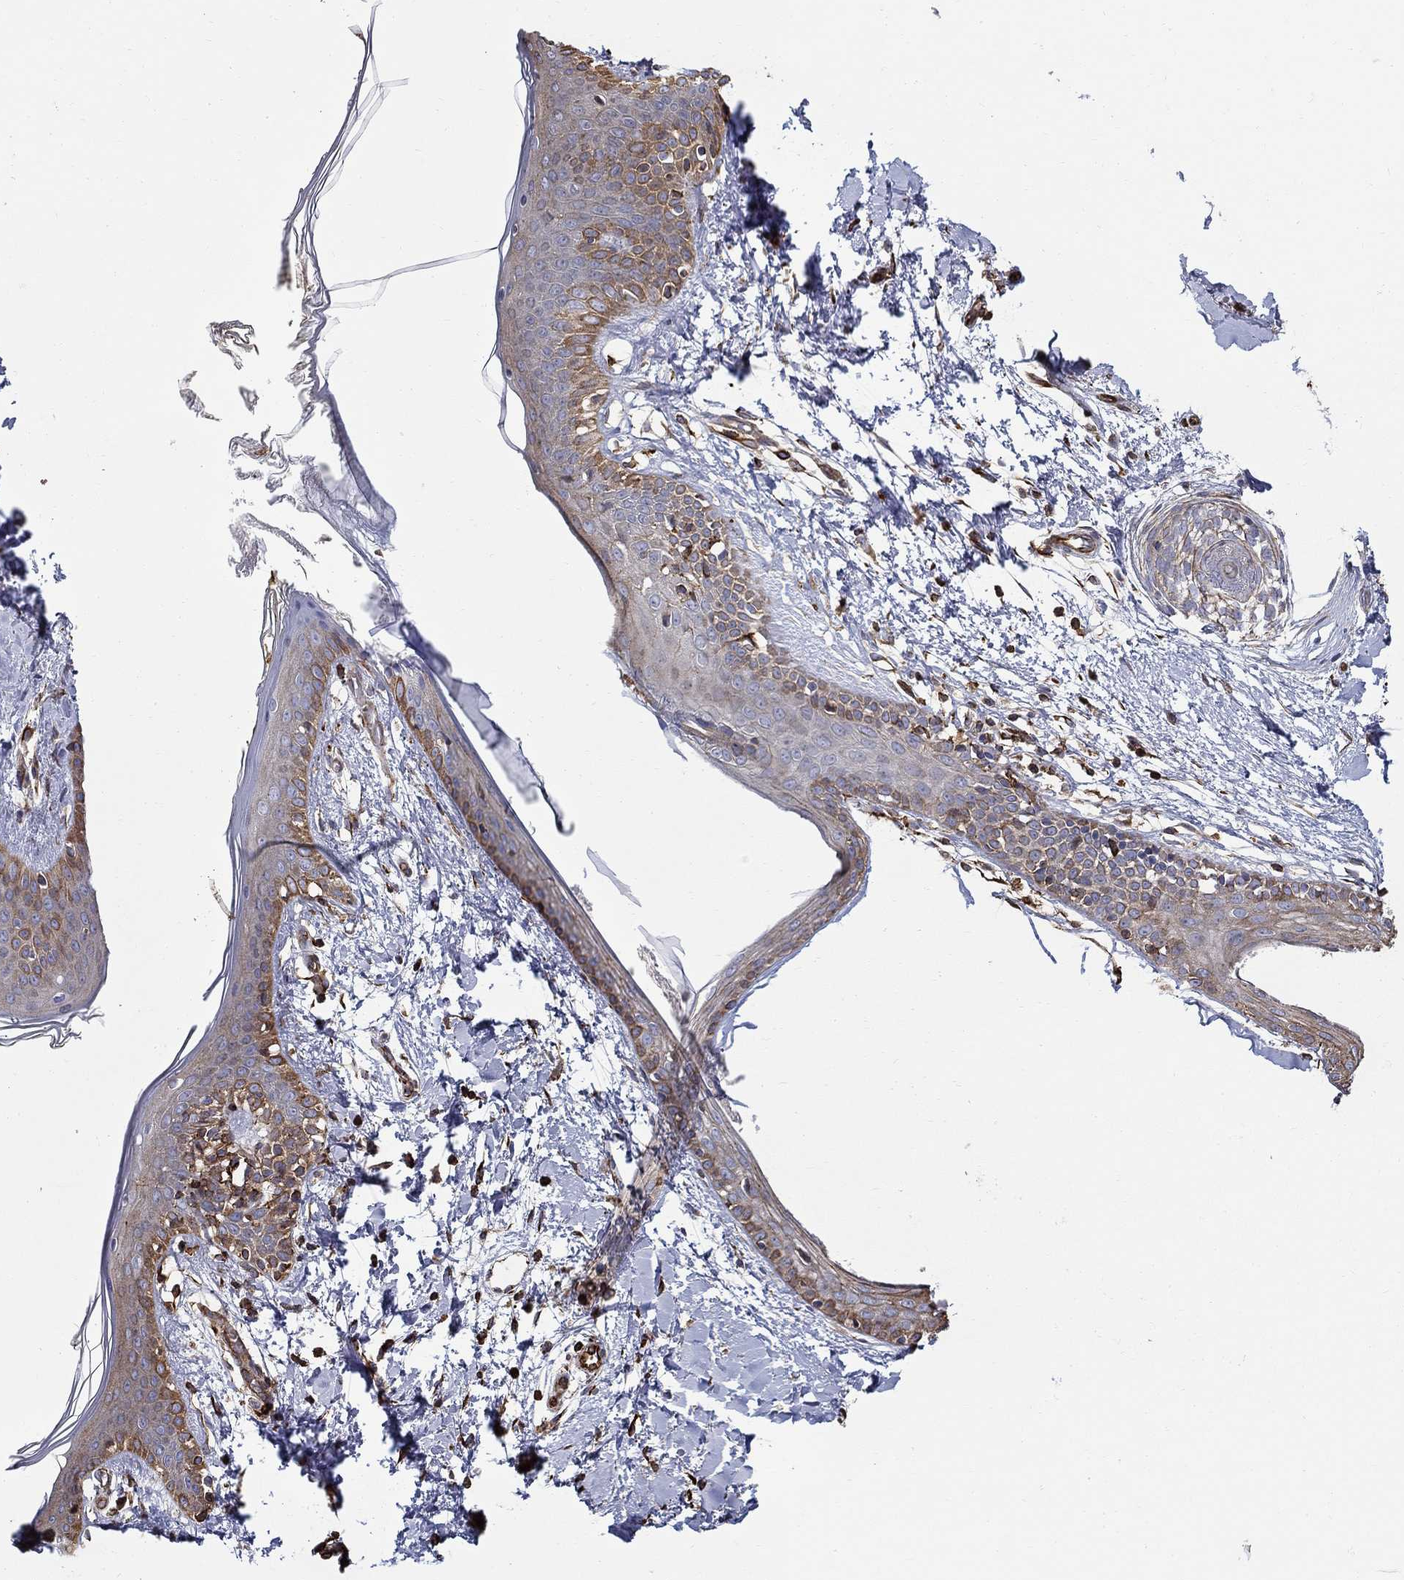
{"staining": {"intensity": "strong", "quantity": "<25%", "location": "cytoplasmic/membranous"}, "tissue": "skin", "cell_type": "Fibroblasts", "image_type": "normal", "snomed": [{"axis": "morphology", "description": "Normal tissue, NOS"}, {"axis": "topography", "description": "Skin"}], "caption": "This is an image of IHC staining of normal skin, which shows strong positivity in the cytoplasmic/membranous of fibroblasts.", "gene": "NPHP1", "patient": {"sex": "female", "age": 34}}